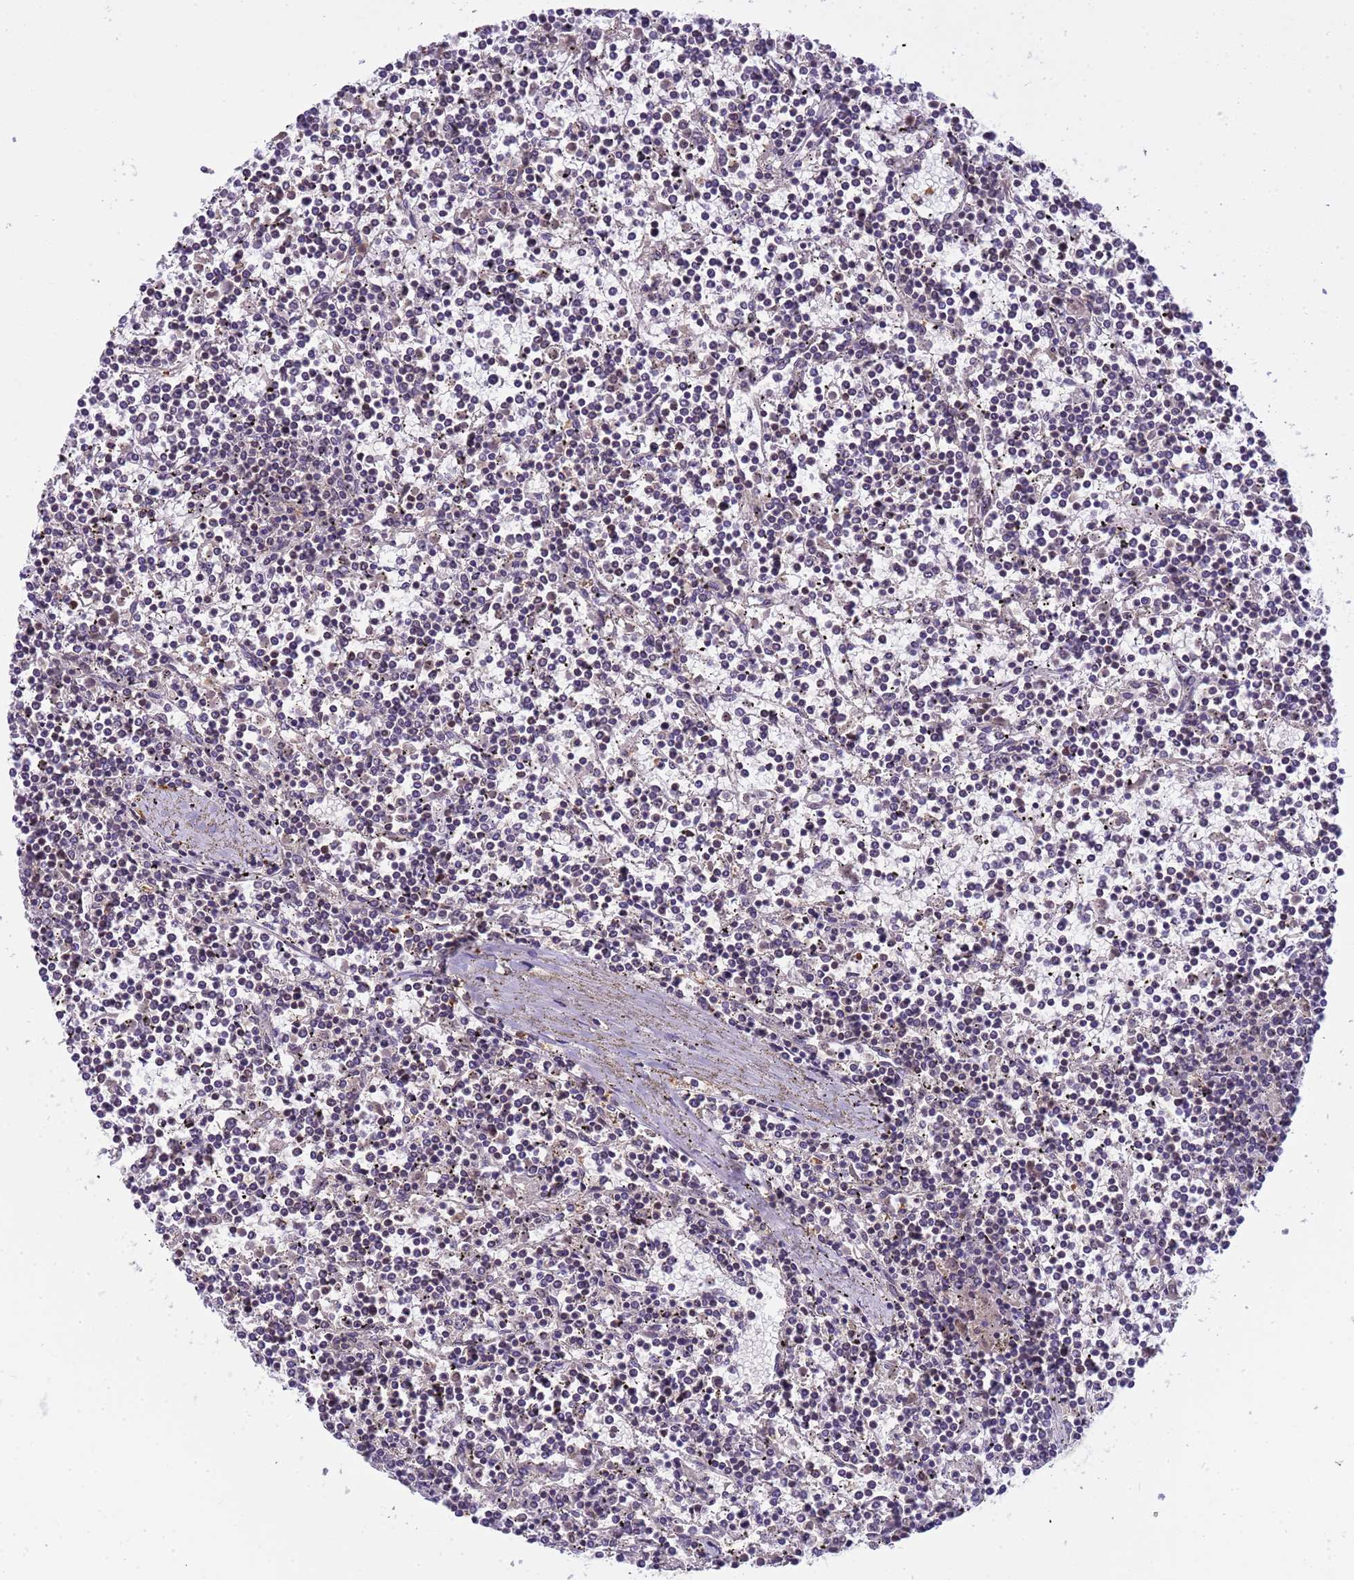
{"staining": {"intensity": "negative", "quantity": "none", "location": "none"}, "tissue": "lymphoma", "cell_type": "Tumor cells", "image_type": "cancer", "snomed": [{"axis": "morphology", "description": "Malignant lymphoma, non-Hodgkin's type, Low grade"}, {"axis": "topography", "description": "Spleen"}], "caption": "Micrograph shows no protein expression in tumor cells of lymphoma tissue.", "gene": "PLCXD3", "patient": {"sex": "female", "age": 19}}